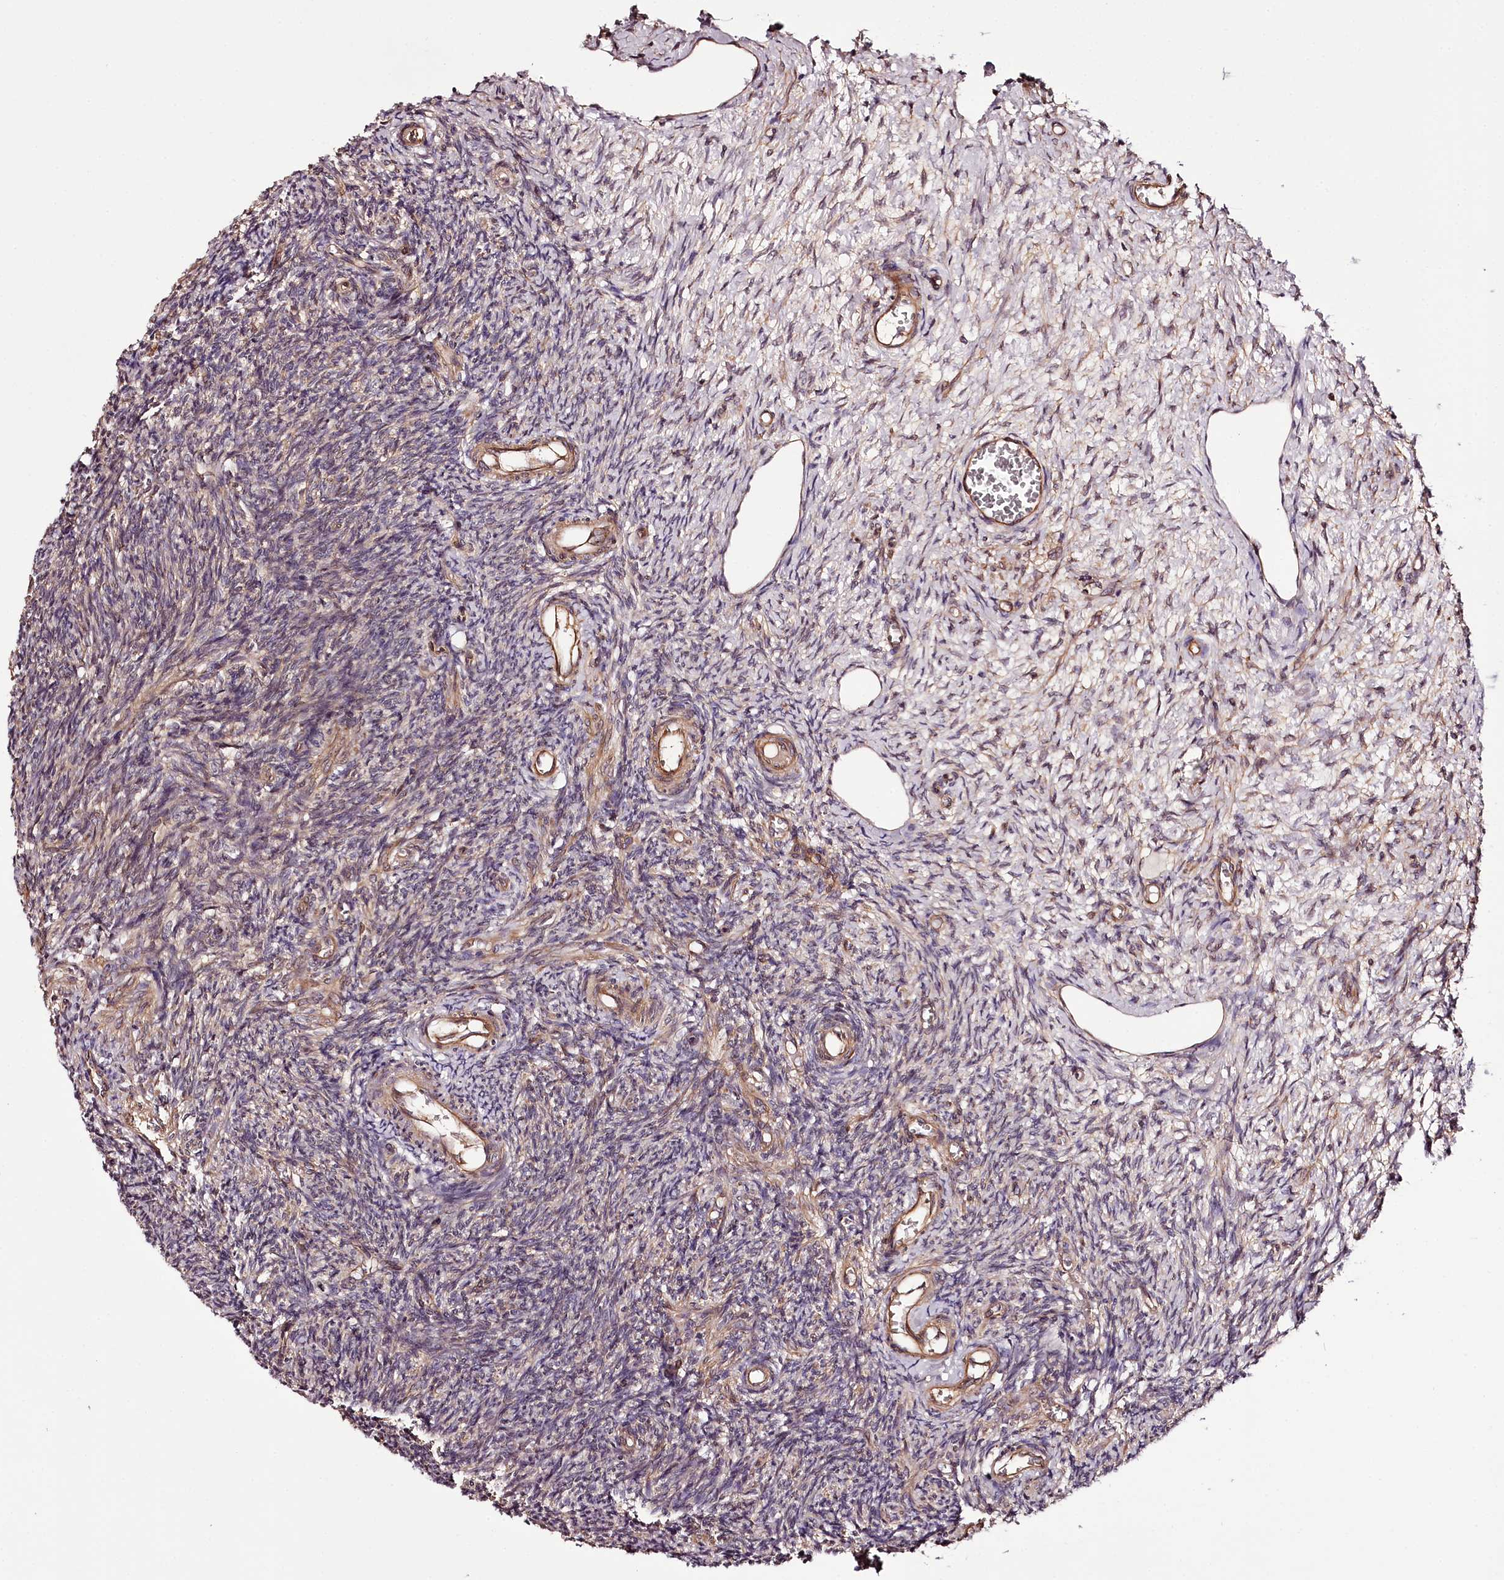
{"staining": {"intensity": "moderate", "quantity": ">75%", "location": "cytoplasmic/membranous"}, "tissue": "ovary", "cell_type": "Follicle cells", "image_type": "normal", "snomed": [{"axis": "morphology", "description": "Normal tissue, NOS"}, {"axis": "topography", "description": "Ovary"}], "caption": "A medium amount of moderate cytoplasmic/membranous positivity is appreciated in about >75% of follicle cells in benign ovary. Immunohistochemistry stains the protein of interest in brown and the nuclei are stained blue.", "gene": "TARS1", "patient": {"sex": "female", "age": 27}}